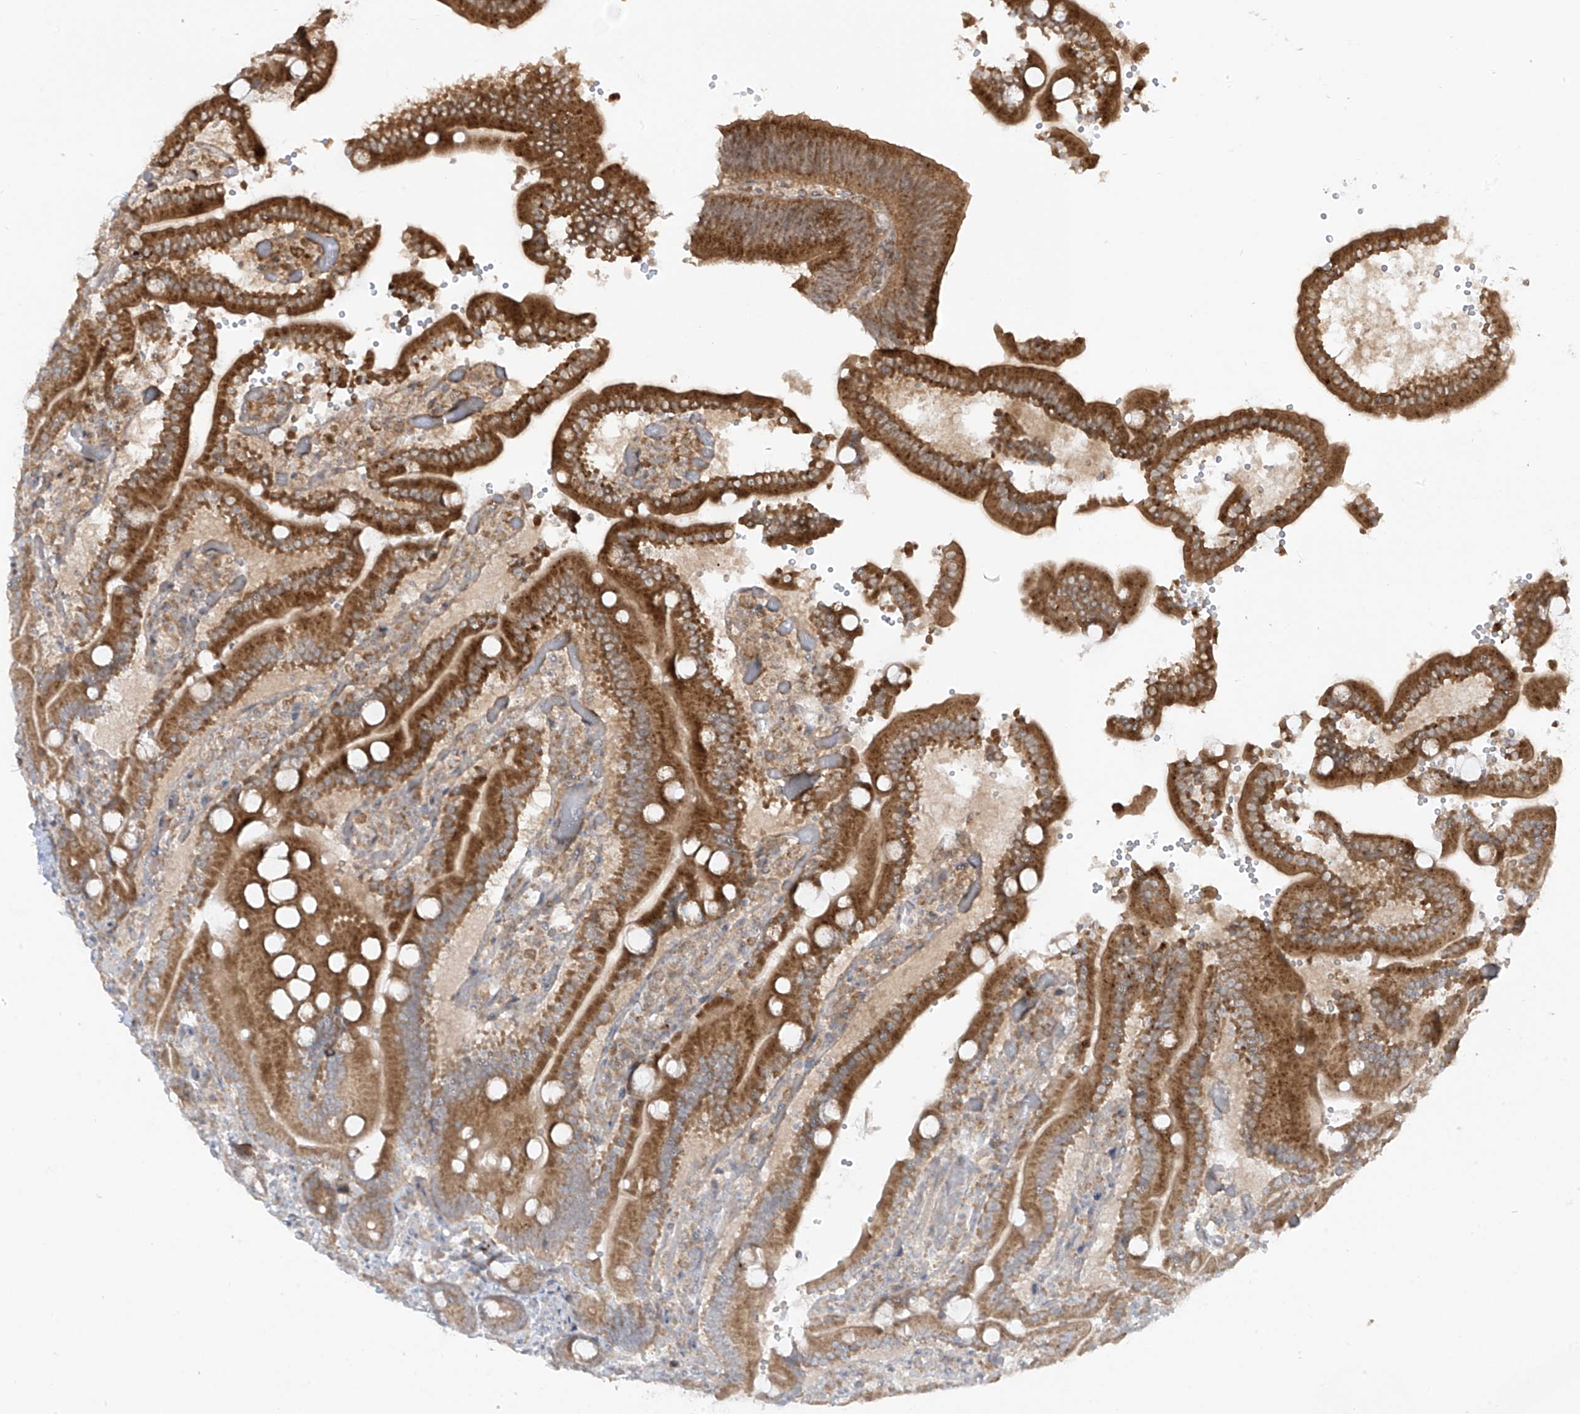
{"staining": {"intensity": "strong", "quantity": ">75%", "location": "cytoplasmic/membranous"}, "tissue": "duodenum", "cell_type": "Glandular cells", "image_type": "normal", "snomed": [{"axis": "morphology", "description": "Normal tissue, NOS"}, {"axis": "topography", "description": "Duodenum"}], "caption": "DAB (3,3'-diaminobenzidine) immunohistochemical staining of benign human duodenum reveals strong cytoplasmic/membranous protein expression in about >75% of glandular cells.", "gene": "PDE11A", "patient": {"sex": "female", "age": 62}}